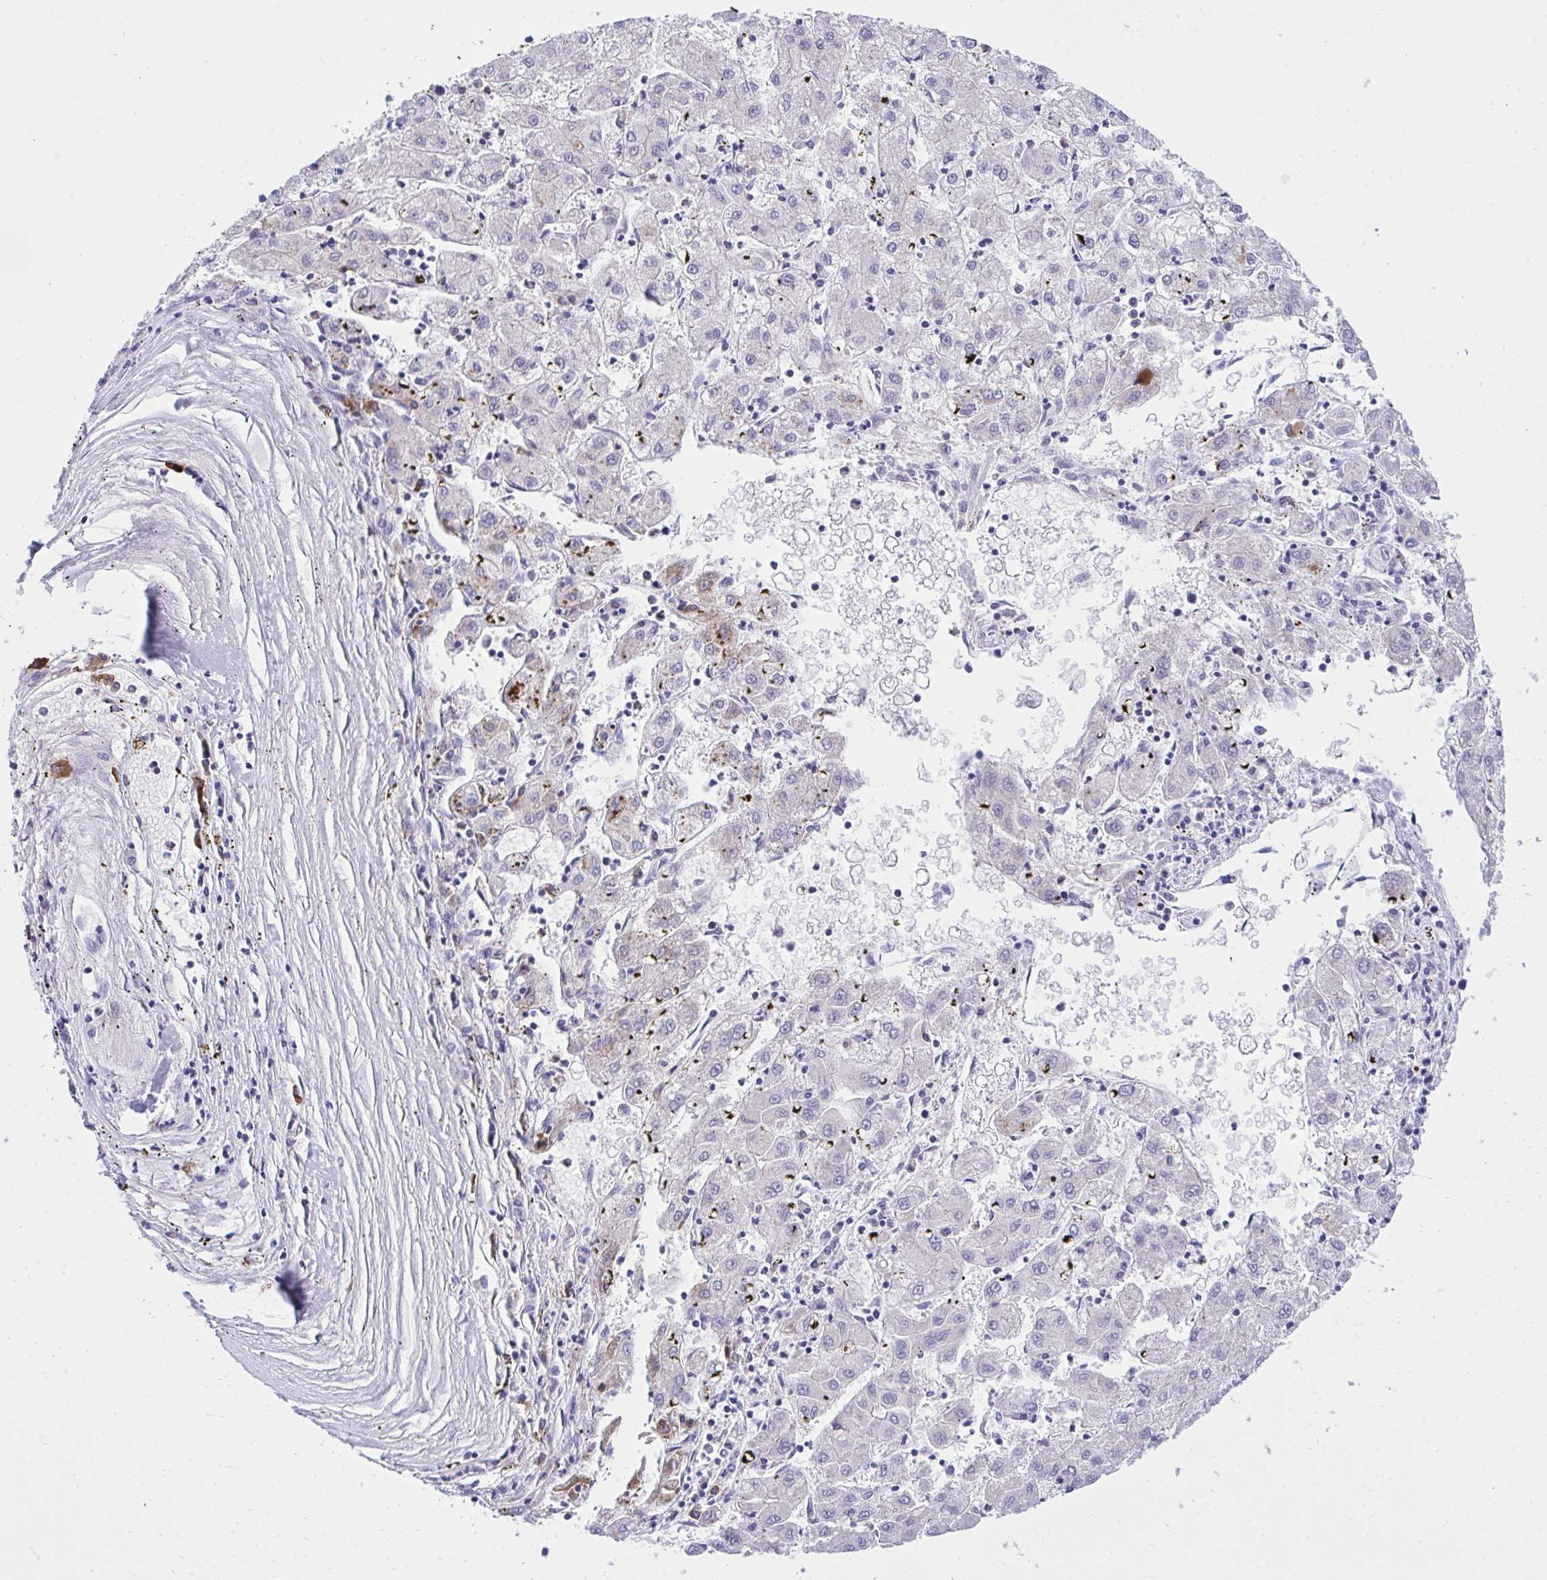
{"staining": {"intensity": "negative", "quantity": "none", "location": "none"}, "tissue": "liver cancer", "cell_type": "Tumor cells", "image_type": "cancer", "snomed": [{"axis": "morphology", "description": "Carcinoma, Hepatocellular, NOS"}, {"axis": "topography", "description": "Liver"}], "caption": "DAB immunohistochemical staining of human liver hepatocellular carcinoma displays no significant positivity in tumor cells. The staining is performed using DAB brown chromogen with nuclei counter-stained in using hematoxylin.", "gene": "HRG", "patient": {"sex": "male", "age": 72}}